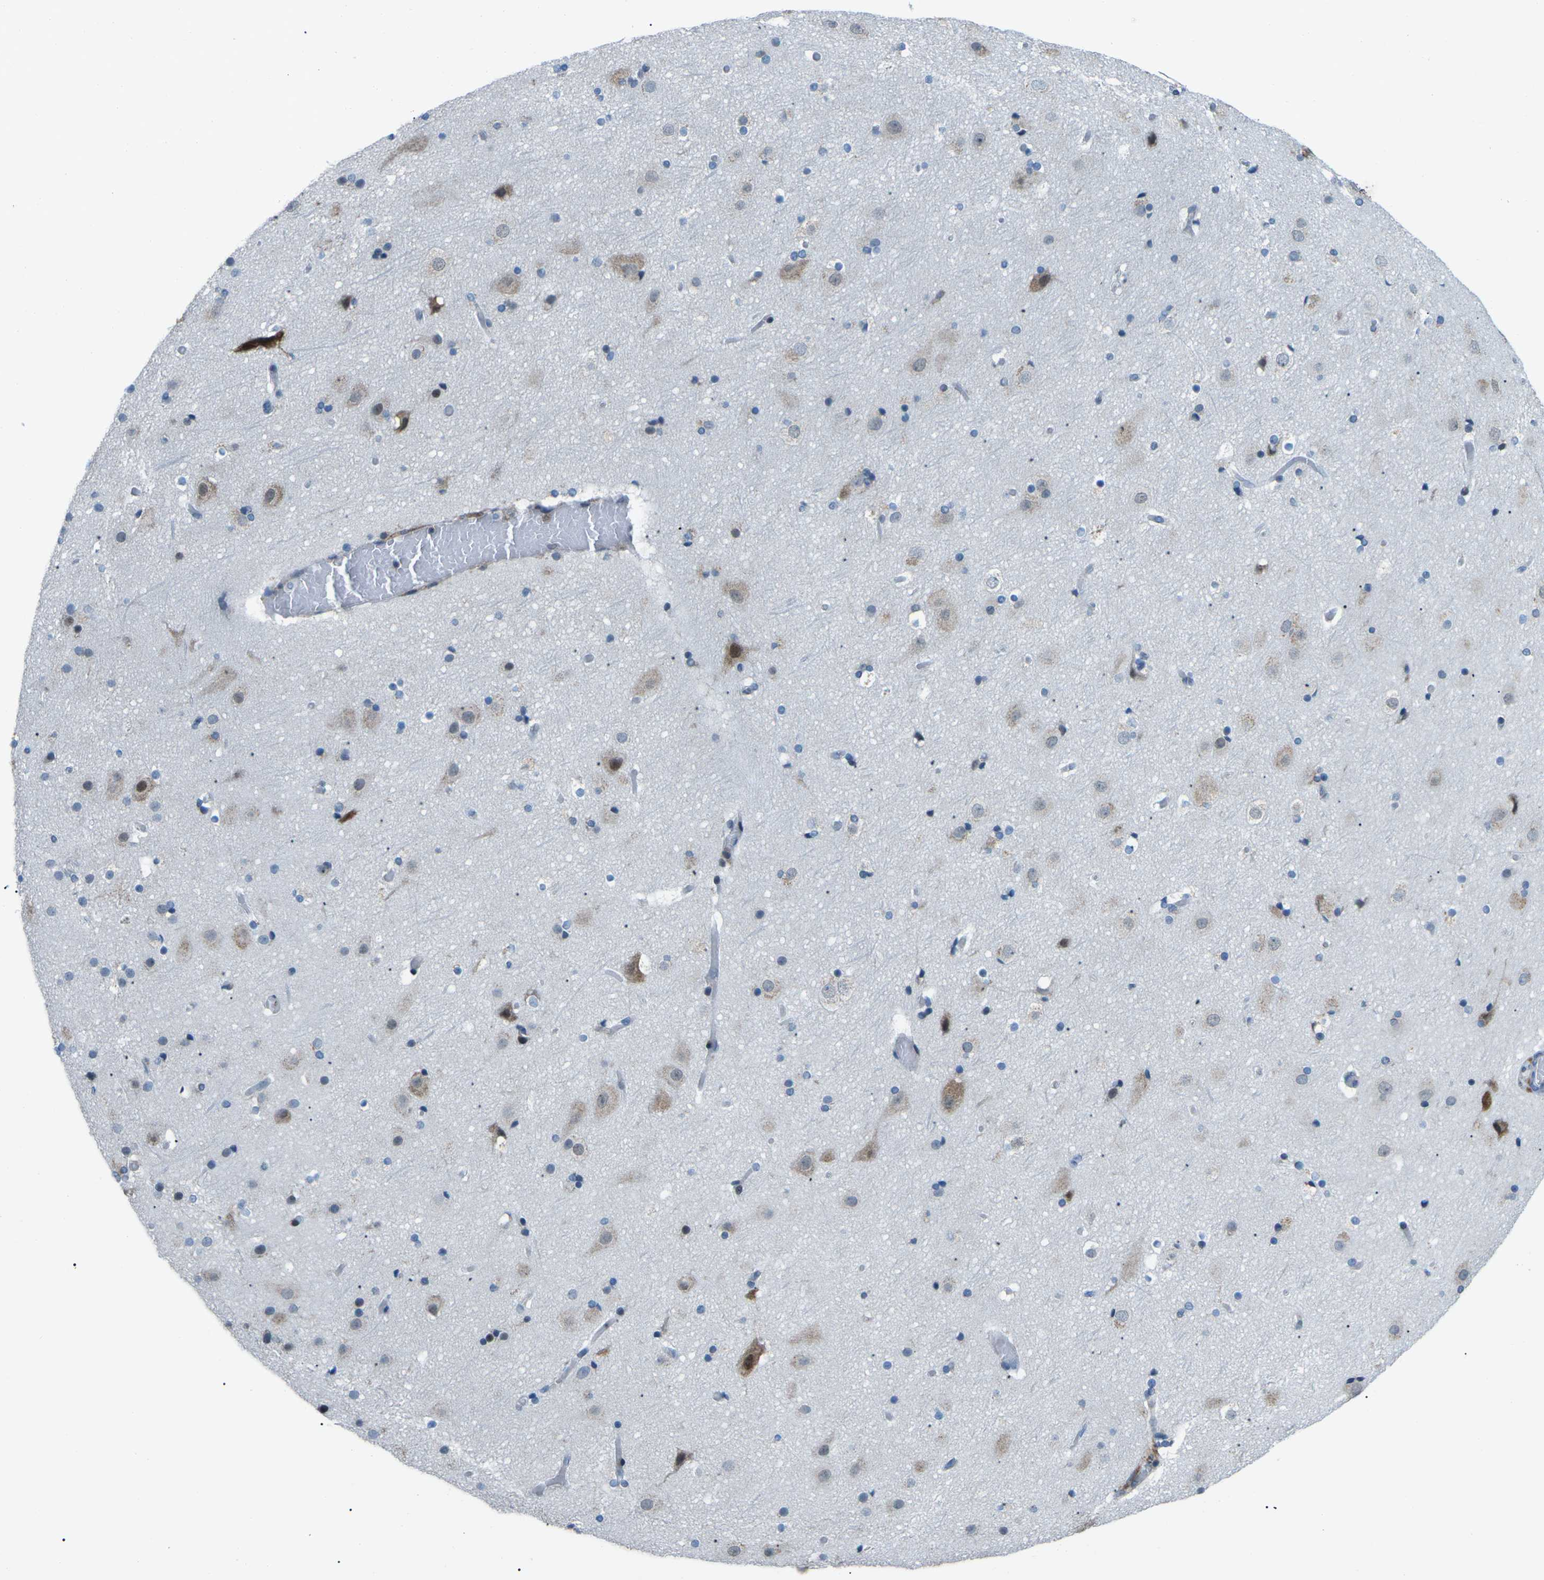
{"staining": {"intensity": "weak", "quantity": "25%-75%", "location": "cytoplasmic/membranous"}, "tissue": "cerebral cortex", "cell_type": "Endothelial cells", "image_type": "normal", "snomed": [{"axis": "morphology", "description": "Normal tissue, NOS"}, {"axis": "topography", "description": "Cerebral cortex"}], "caption": "Cerebral cortex stained with DAB (3,3'-diaminobenzidine) immunohistochemistry (IHC) shows low levels of weak cytoplasmic/membranous expression in approximately 25%-75% of endothelial cells. Ihc stains the protein in brown and the nuclei are stained blue.", "gene": "MBNL1", "patient": {"sex": "male", "age": 57}}